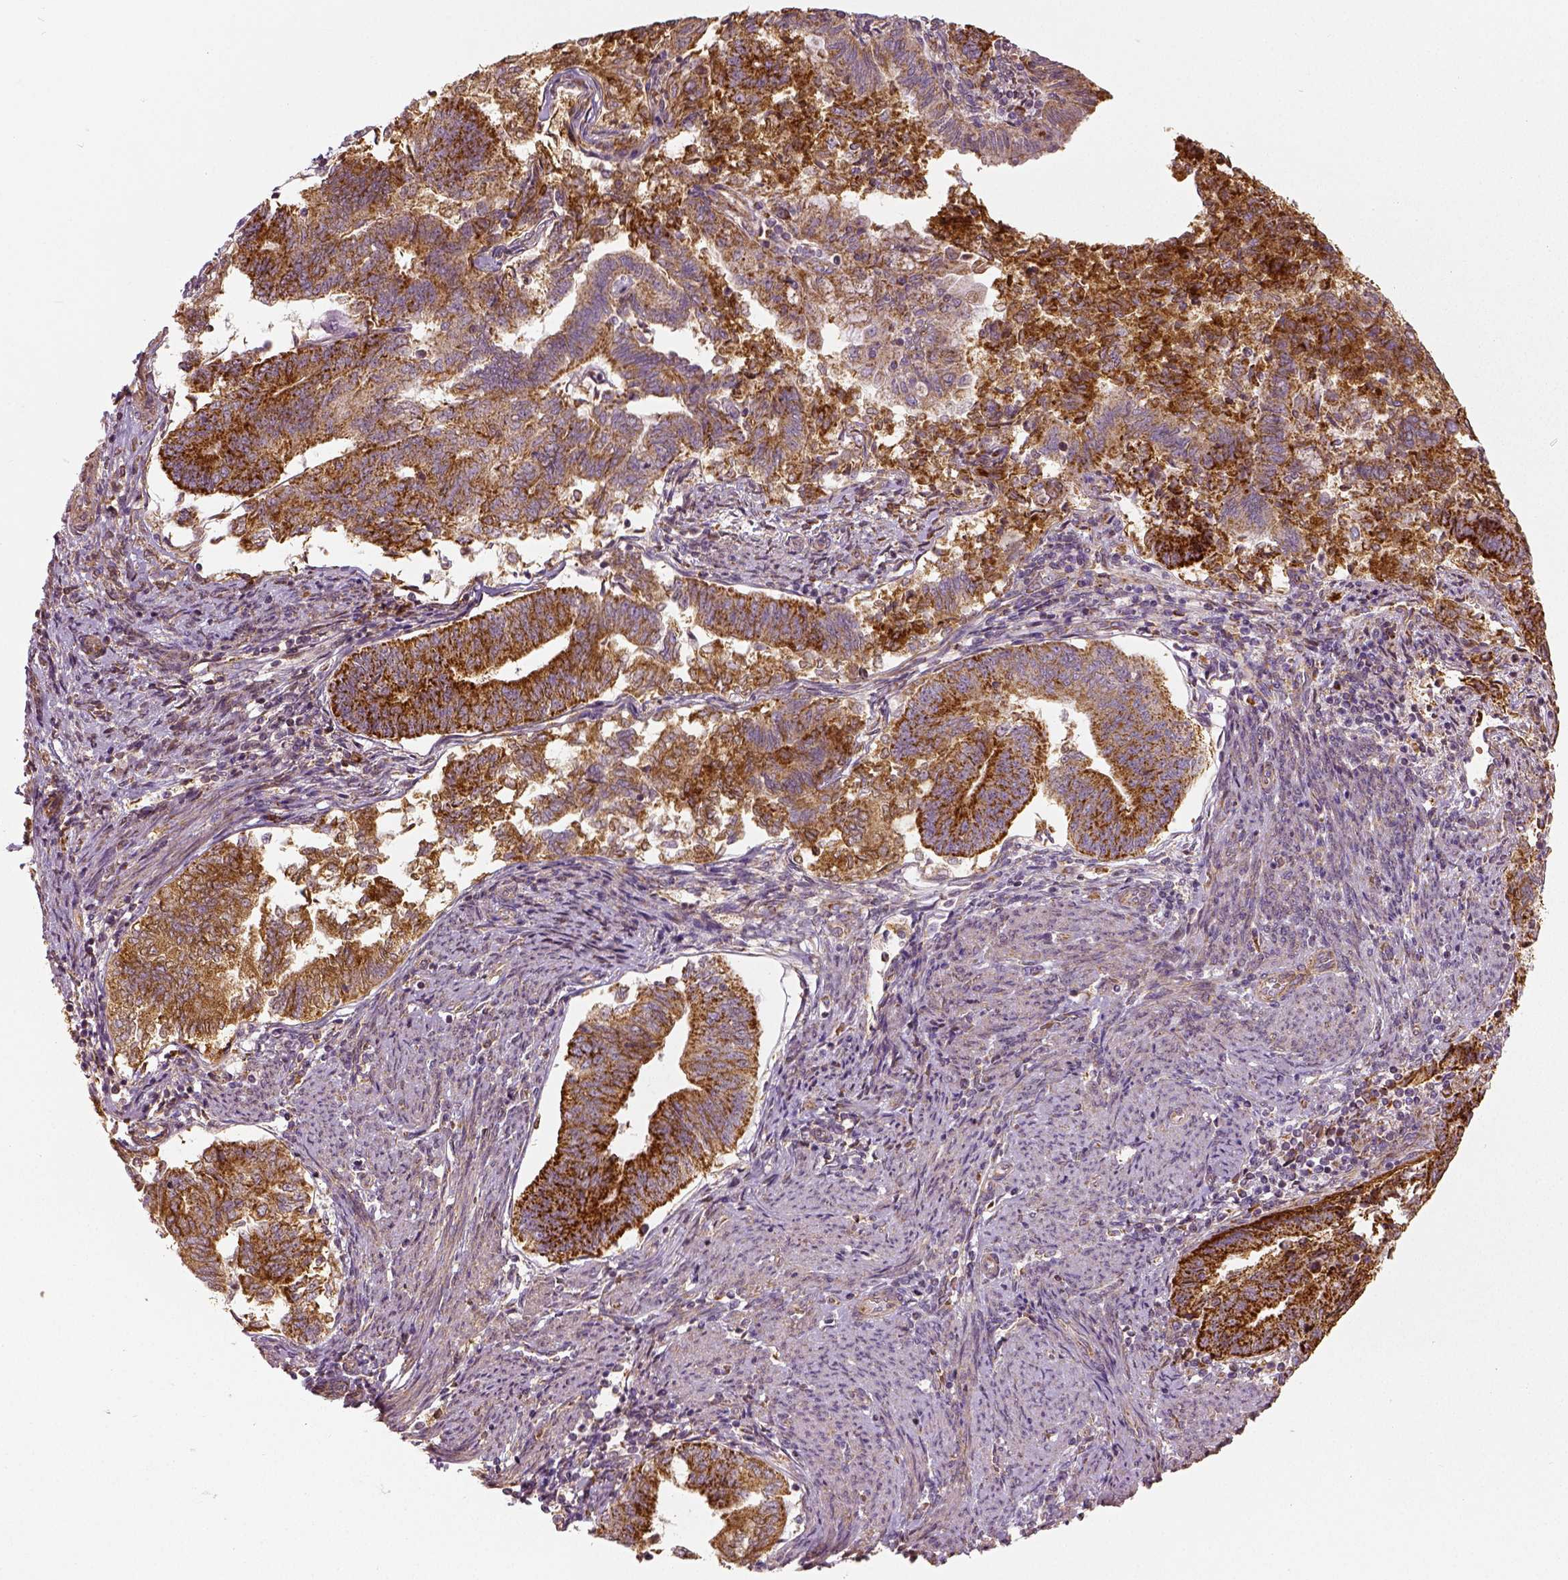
{"staining": {"intensity": "strong", "quantity": ">75%", "location": "cytoplasmic/membranous"}, "tissue": "endometrial cancer", "cell_type": "Tumor cells", "image_type": "cancer", "snomed": [{"axis": "morphology", "description": "Adenocarcinoma, NOS"}, {"axis": "topography", "description": "Endometrium"}], "caption": "A brown stain labels strong cytoplasmic/membranous positivity of a protein in endometrial adenocarcinoma tumor cells. (IHC, brightfield microscopy, high magnification).", "gene": "PGAM5", "patient": {"sex": "female", "age": 65}}